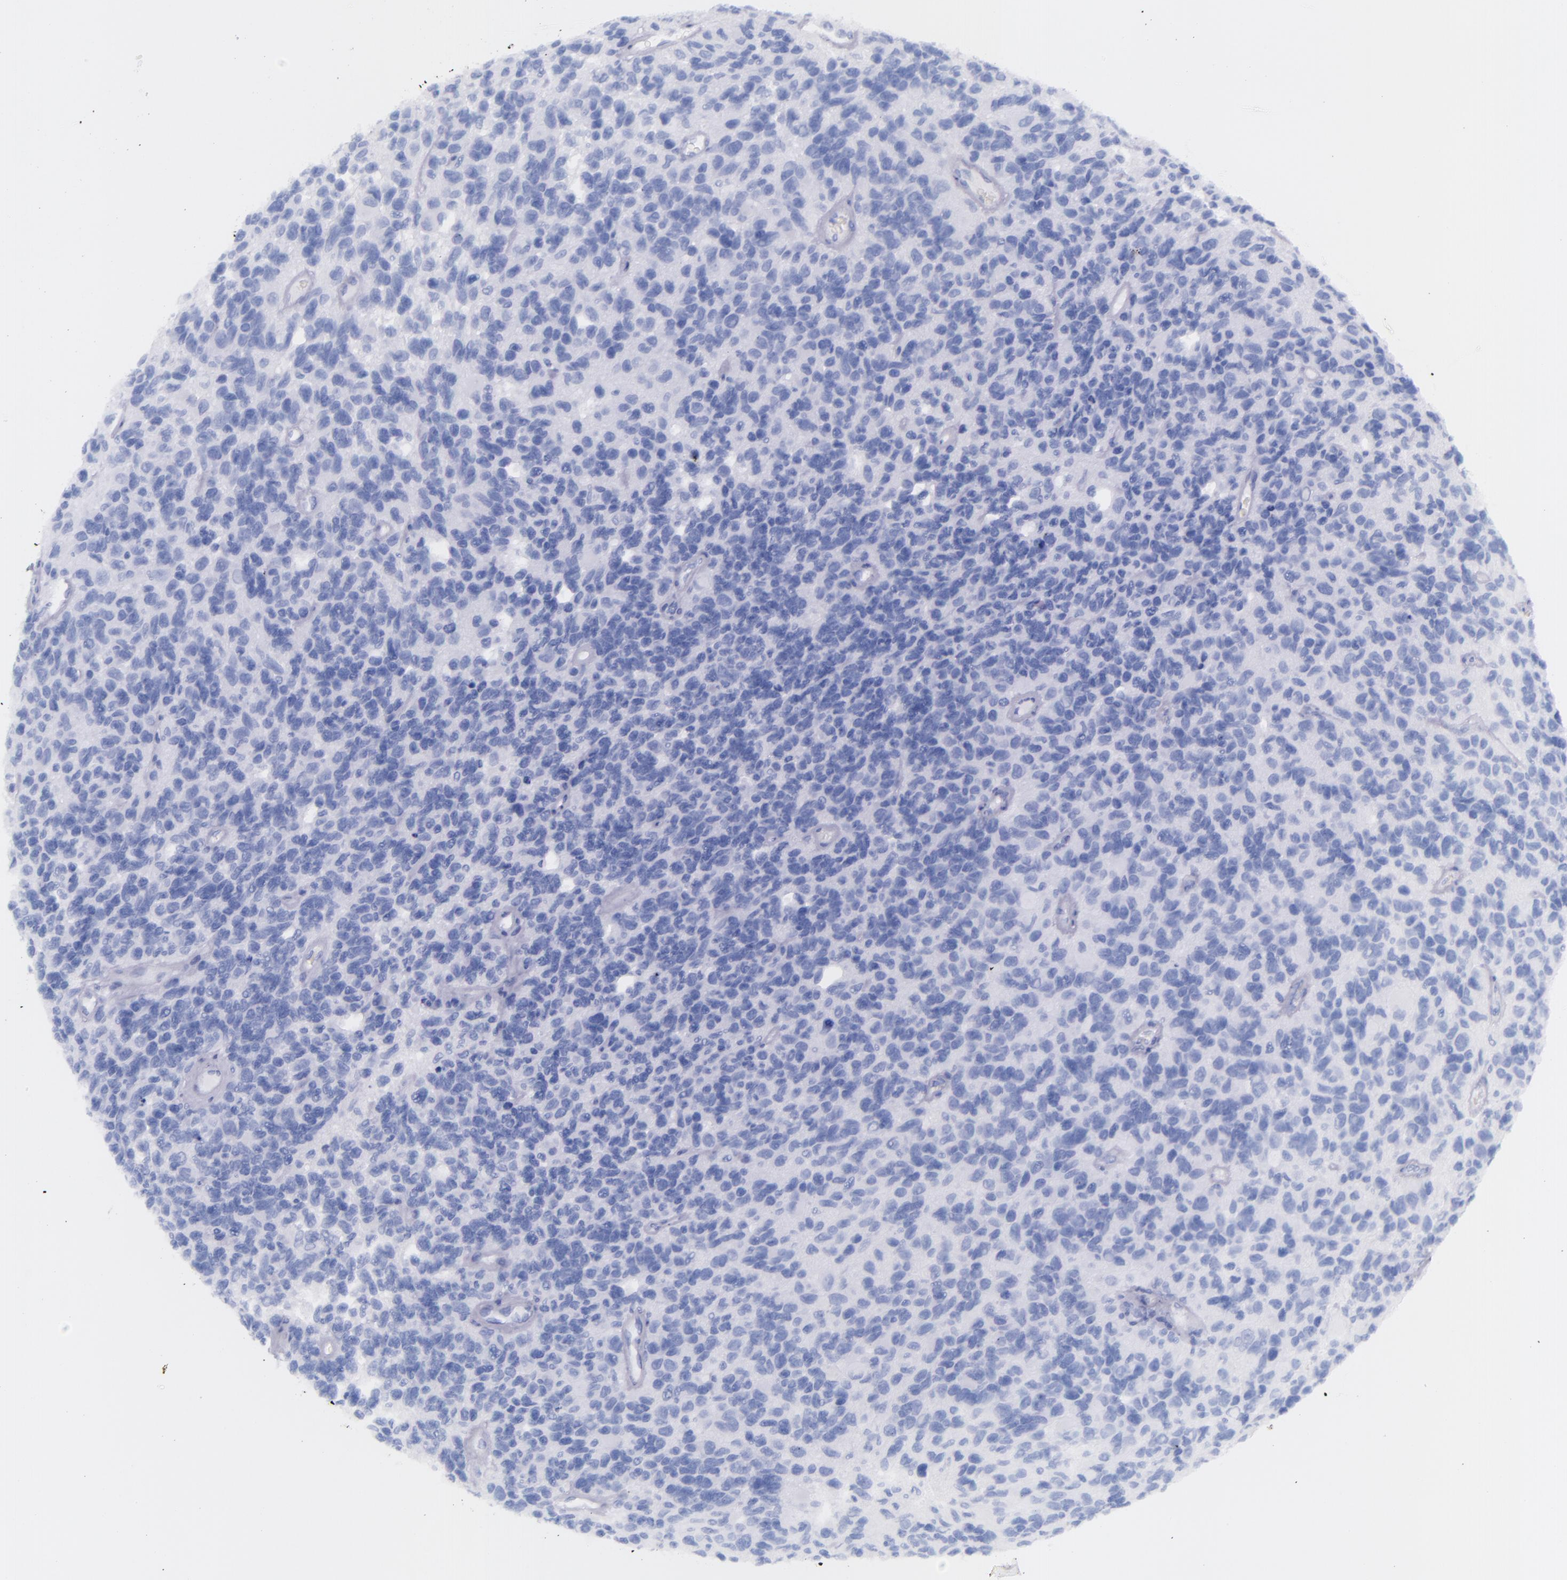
{"staining": {"intensity": "negative", "quantity": "none", "location": "none"}, "tissue": "glioma", "cell_type": "Tumor cells", "image_type": "cancer", "snomed": [{"axis": "morphology", "description": "Glioma, malignant, High grade"}, {"axis": "topography", "description": "Brain"}], "caption": "Glioma stained for a protein using immunohistochemistry shows no expression tumor cells.", "gene": "SFTPA2", "patient": {"sex": "male", "age": 77}}